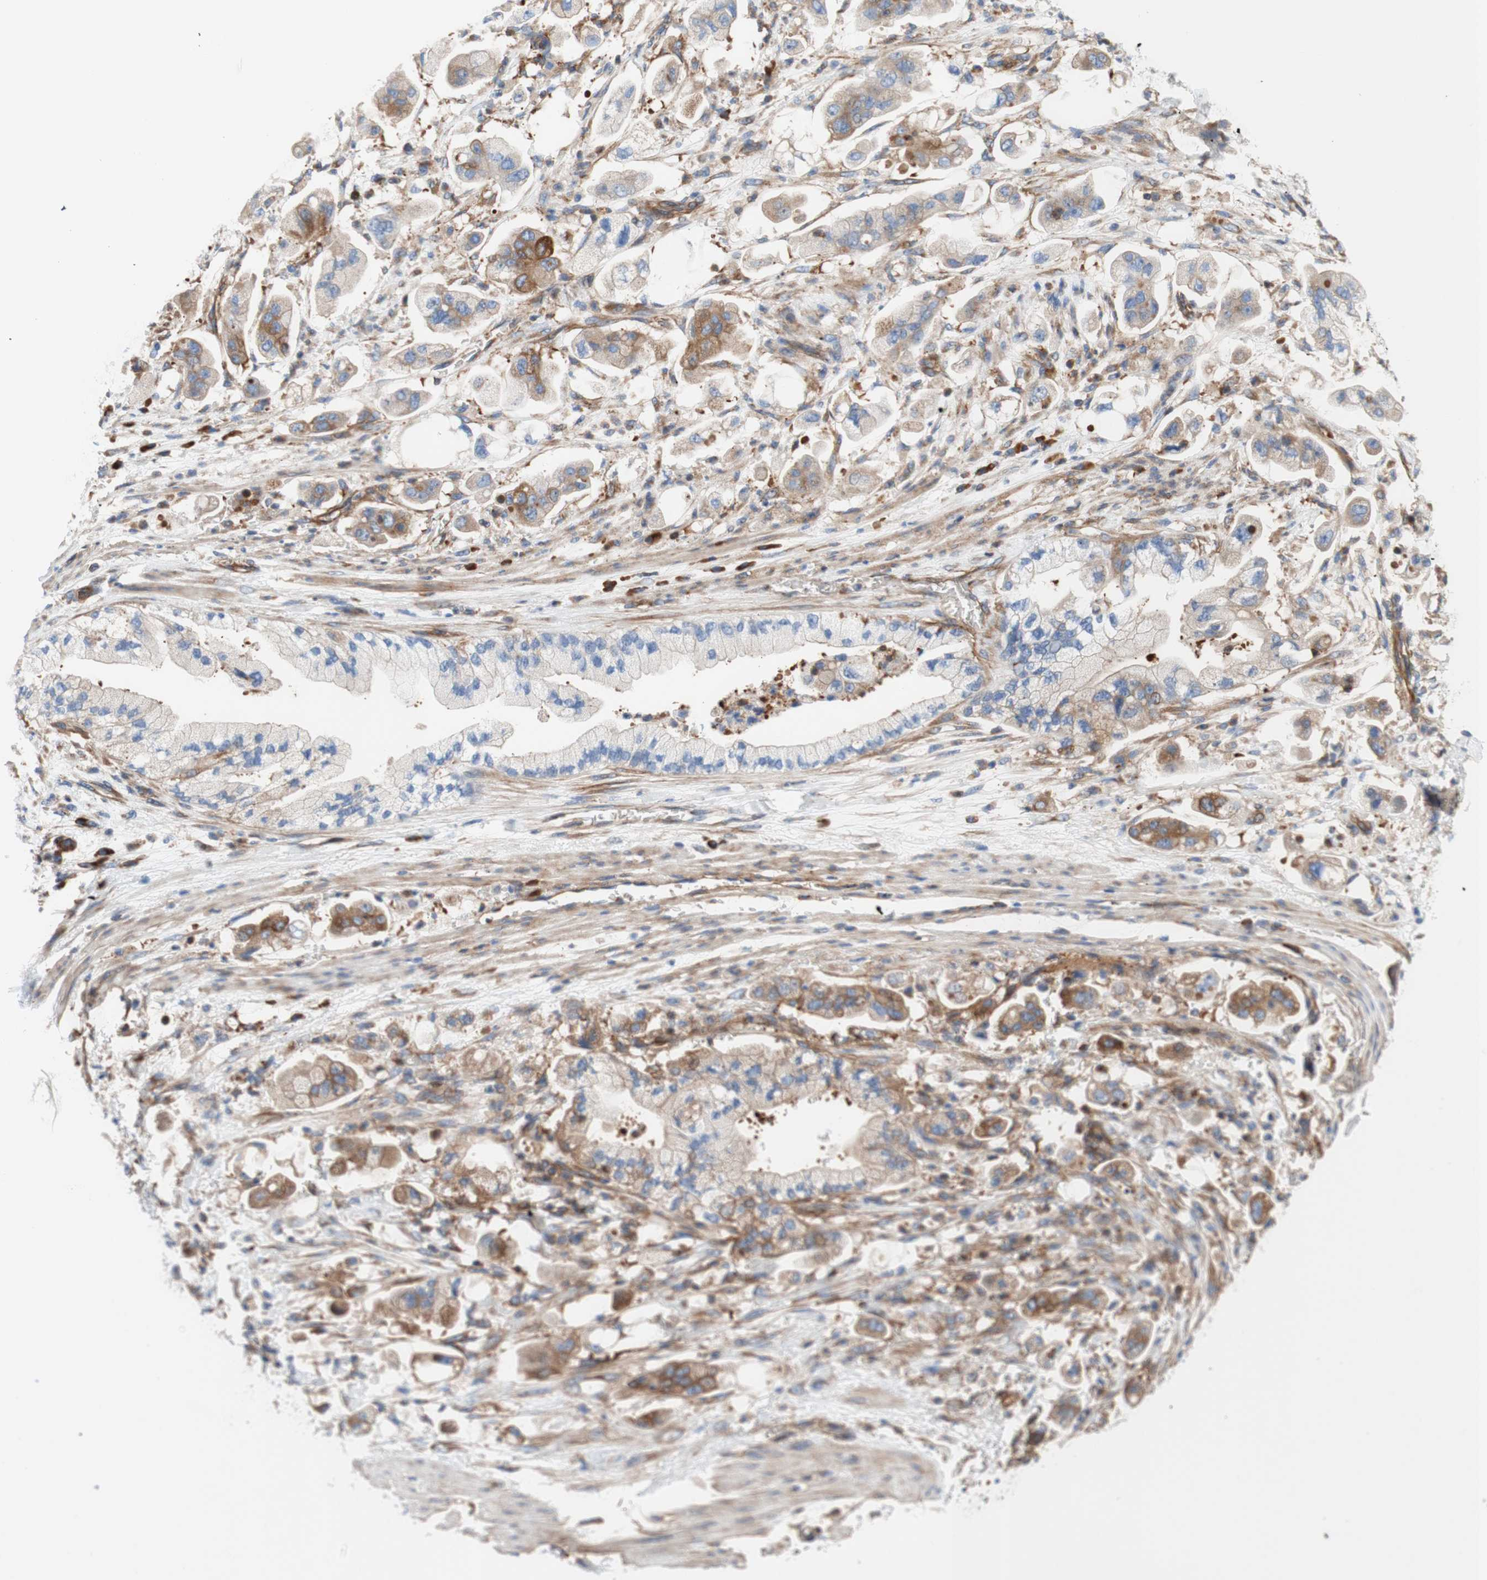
{"staining": {"intensity": "weak", "quantity": "<25%", "location": "cytoplasmic/membranous"}, "tissue": "stomach cancer", "cell_type": "Tumor cells", "image_type": "cancer", "snomed": [{"axis": "morphology", "description": "Adenocarcinoma, NOS"}, {"axis": "topography", "description": "Stomach"}], "caption": "High power microscopy image of an immunohistochemistry (IHC) histopathology image of stomach adenocarcinoma, revealing no significant staining in tumor cells.", "gene": "STOM", "patient": {"sex": "male", "age": 62}}